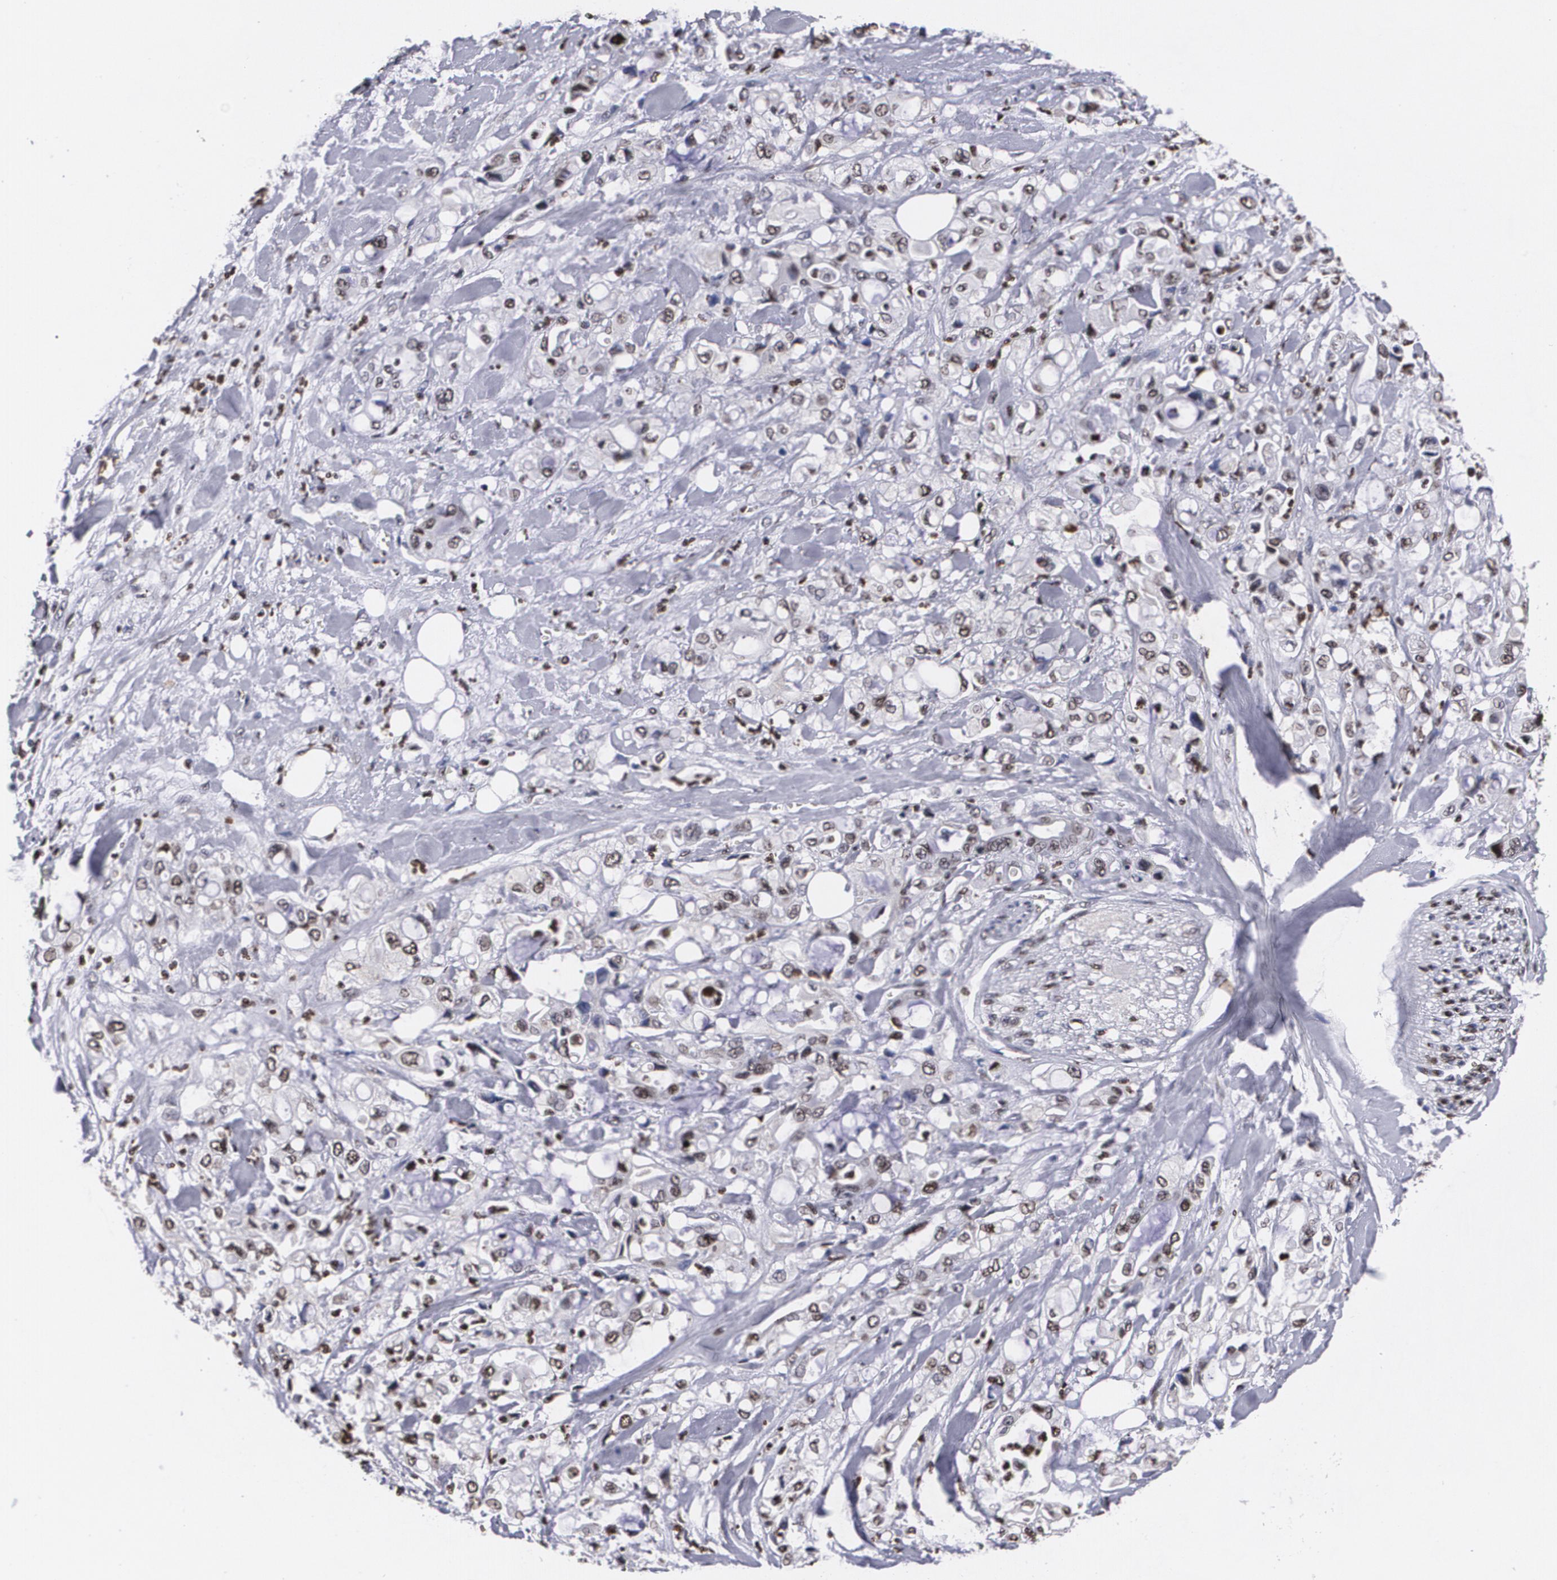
{"staining": {"intensity": "weak", "quantity": "25%-75%", "location": "nuclear"}, "tissue": "pancreatic cancer", "cell_type": "Tumor cells", "image_type": "cancer", "snomed": [{"axis": "morphology", "description": "Adenocarcinoma, NOS"}, {"axis": "topography", "description": "Pancreas"}], "caption": "Adenocarcinoma (pancreatic) stained with a brown dye shows weak nuclear positive positivity in approximately 25%-75% of tumor cells.", "gene": "MVP", "patient": {"sex": "male", "age": 70}}